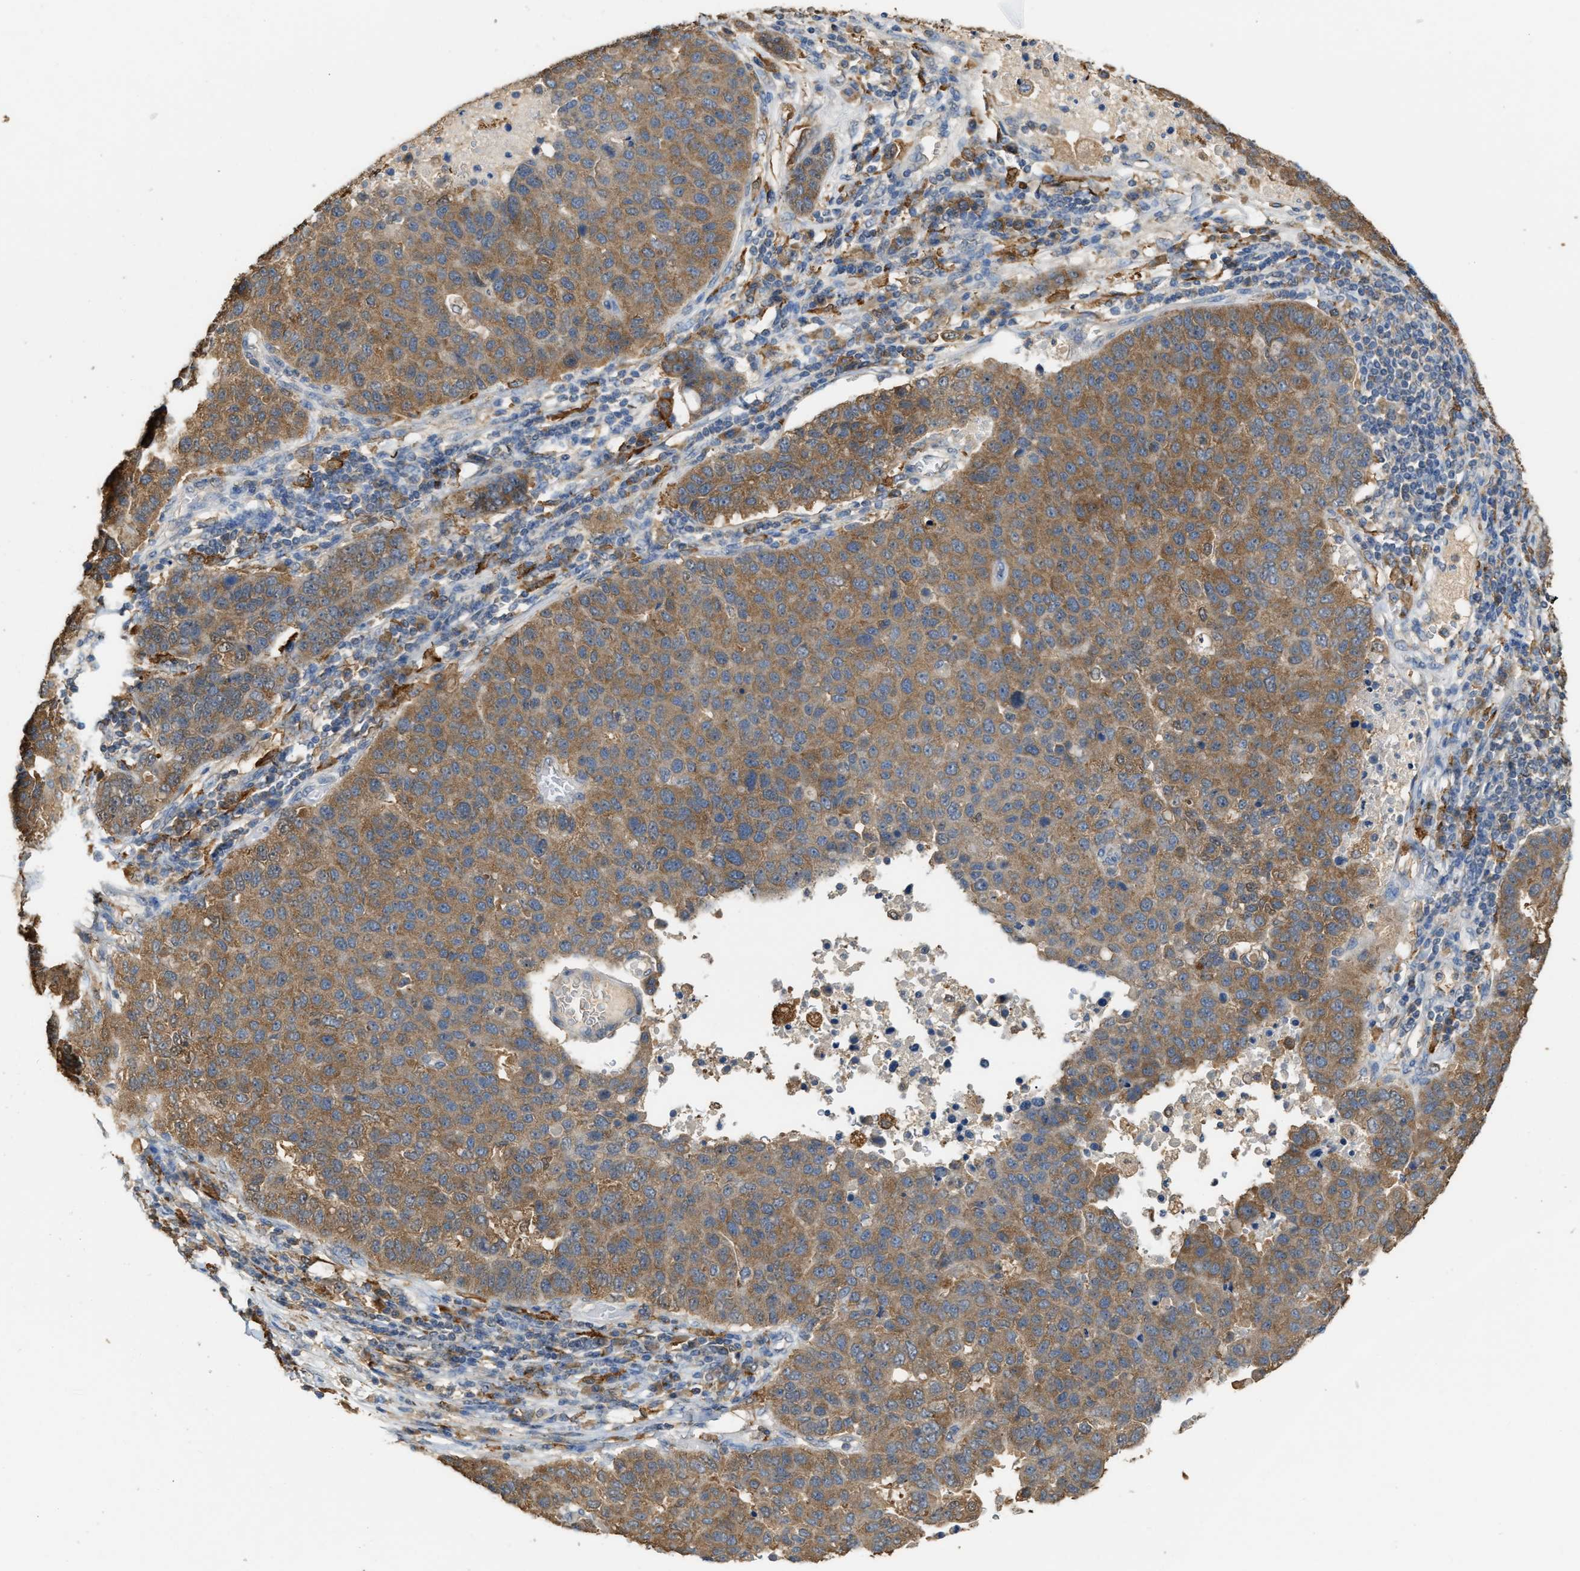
{"staining": {"intensity": "moderate", "quantity": ">75%", "location": "cytoplasmic/membranous"}, "tissue": "pancreatic cancer", "cell_type": "Tumor cells", "image_type": "cancer", "snomed": [{"axis": "morphology", "description": "Adenocarcinoma, NOS"}, {"axis": "topography", "description": "Pancreas"}], "caption": "Immunohistochemistry (DAB) staining of pancreatic cancer exhibits moderate cytoplasmic/membranous protein staining in approximately >75% of tumor cells. Nuclei are stained in blue.", "gene": "GCN1", "patient": {"sex": "female", "age": 61}}